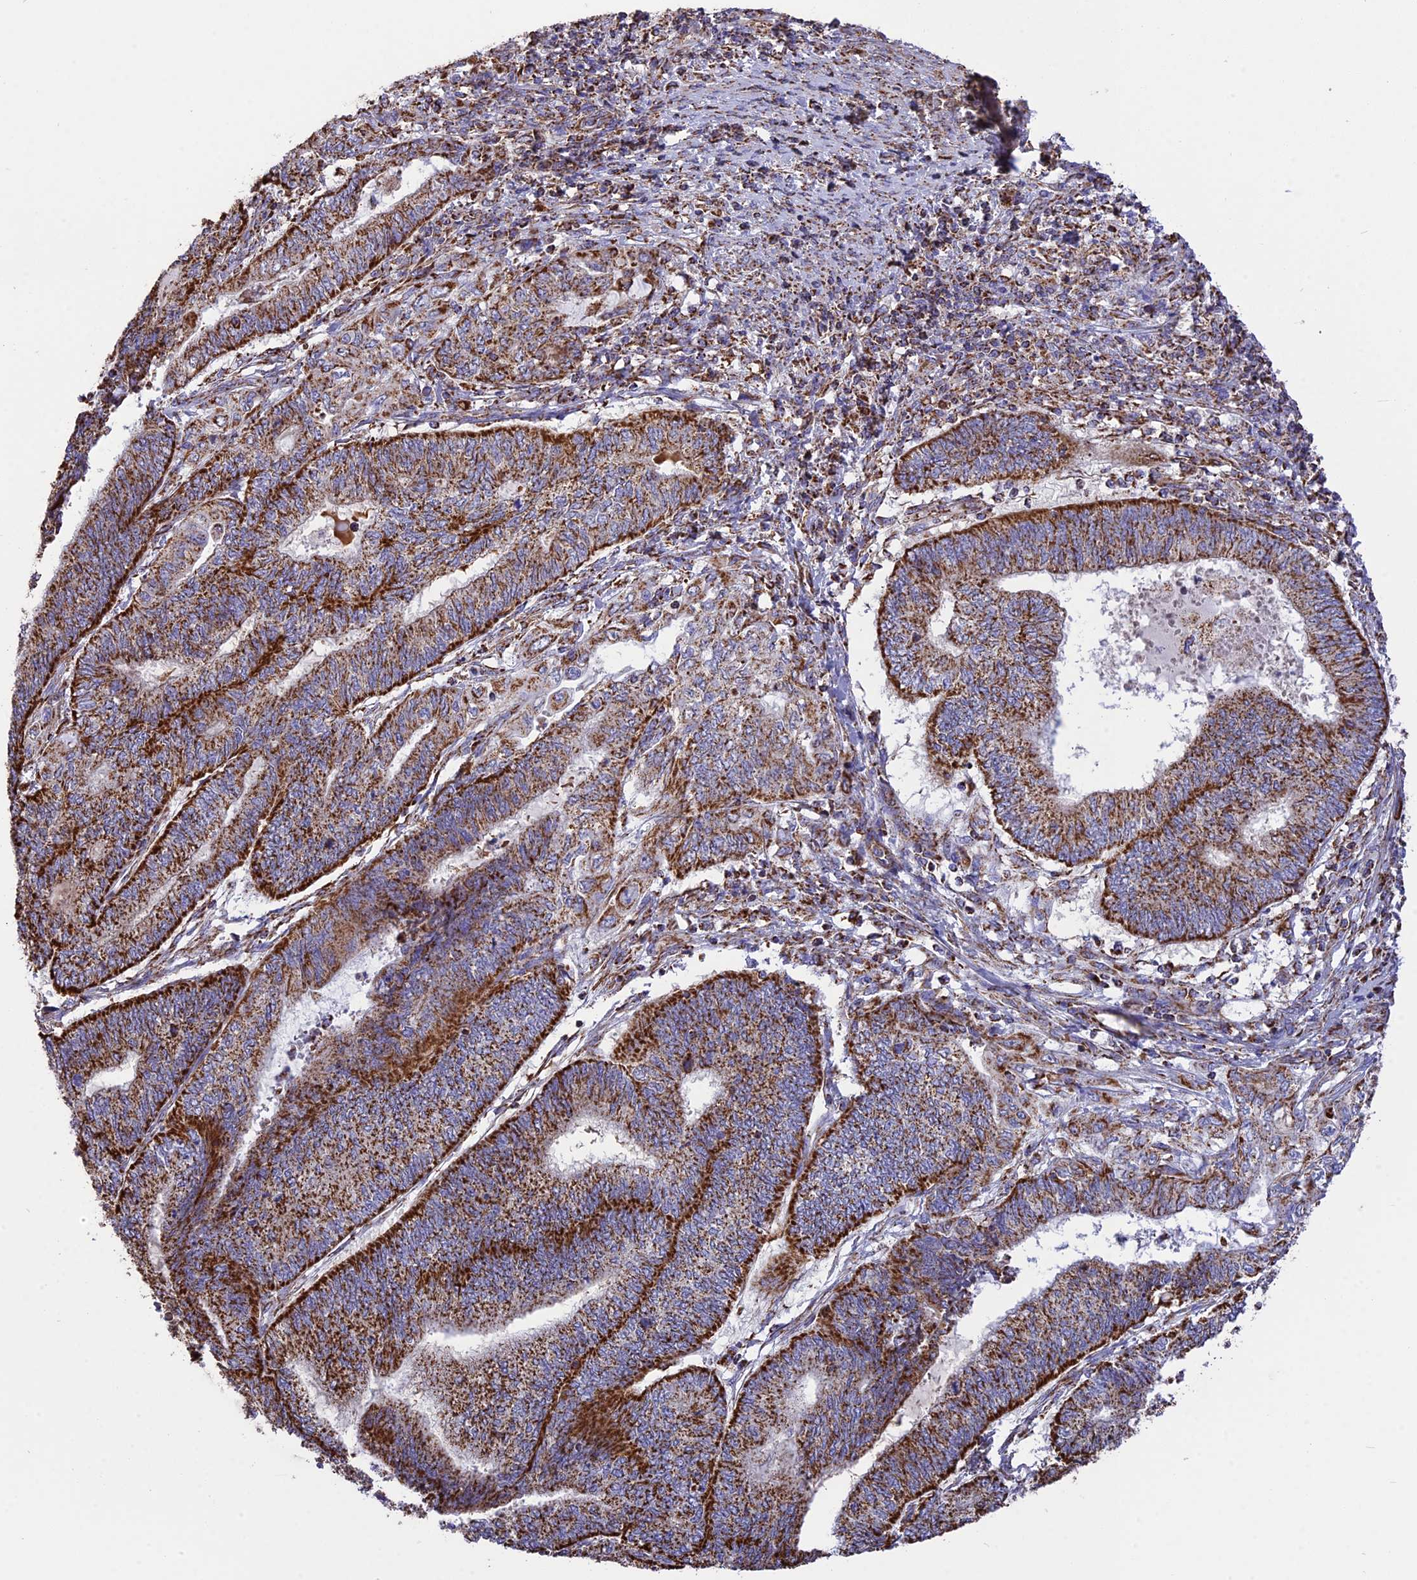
{"staining": {"intensity": "strong", "quantity": ">75%", "location": "cytoplasmic/membranous"}, "tissue": "endometrial cancer", "cell_type": "Tumor cells", "image_type": "cancer", "snomed": [{"axis": "morphology", "description": "Adenocarcinoma, NOS"}, {"axis": "topography", "description": "Uterus"}, {"axis": "topography", "description": "Endometrium"}], "caption": "Endometrial cancer (adenocarcinoma) stained with a protein marker reveals strong staining in tumor cells.", "gene": "TTC4", "patient": {"sex": "female", "age": 70}}